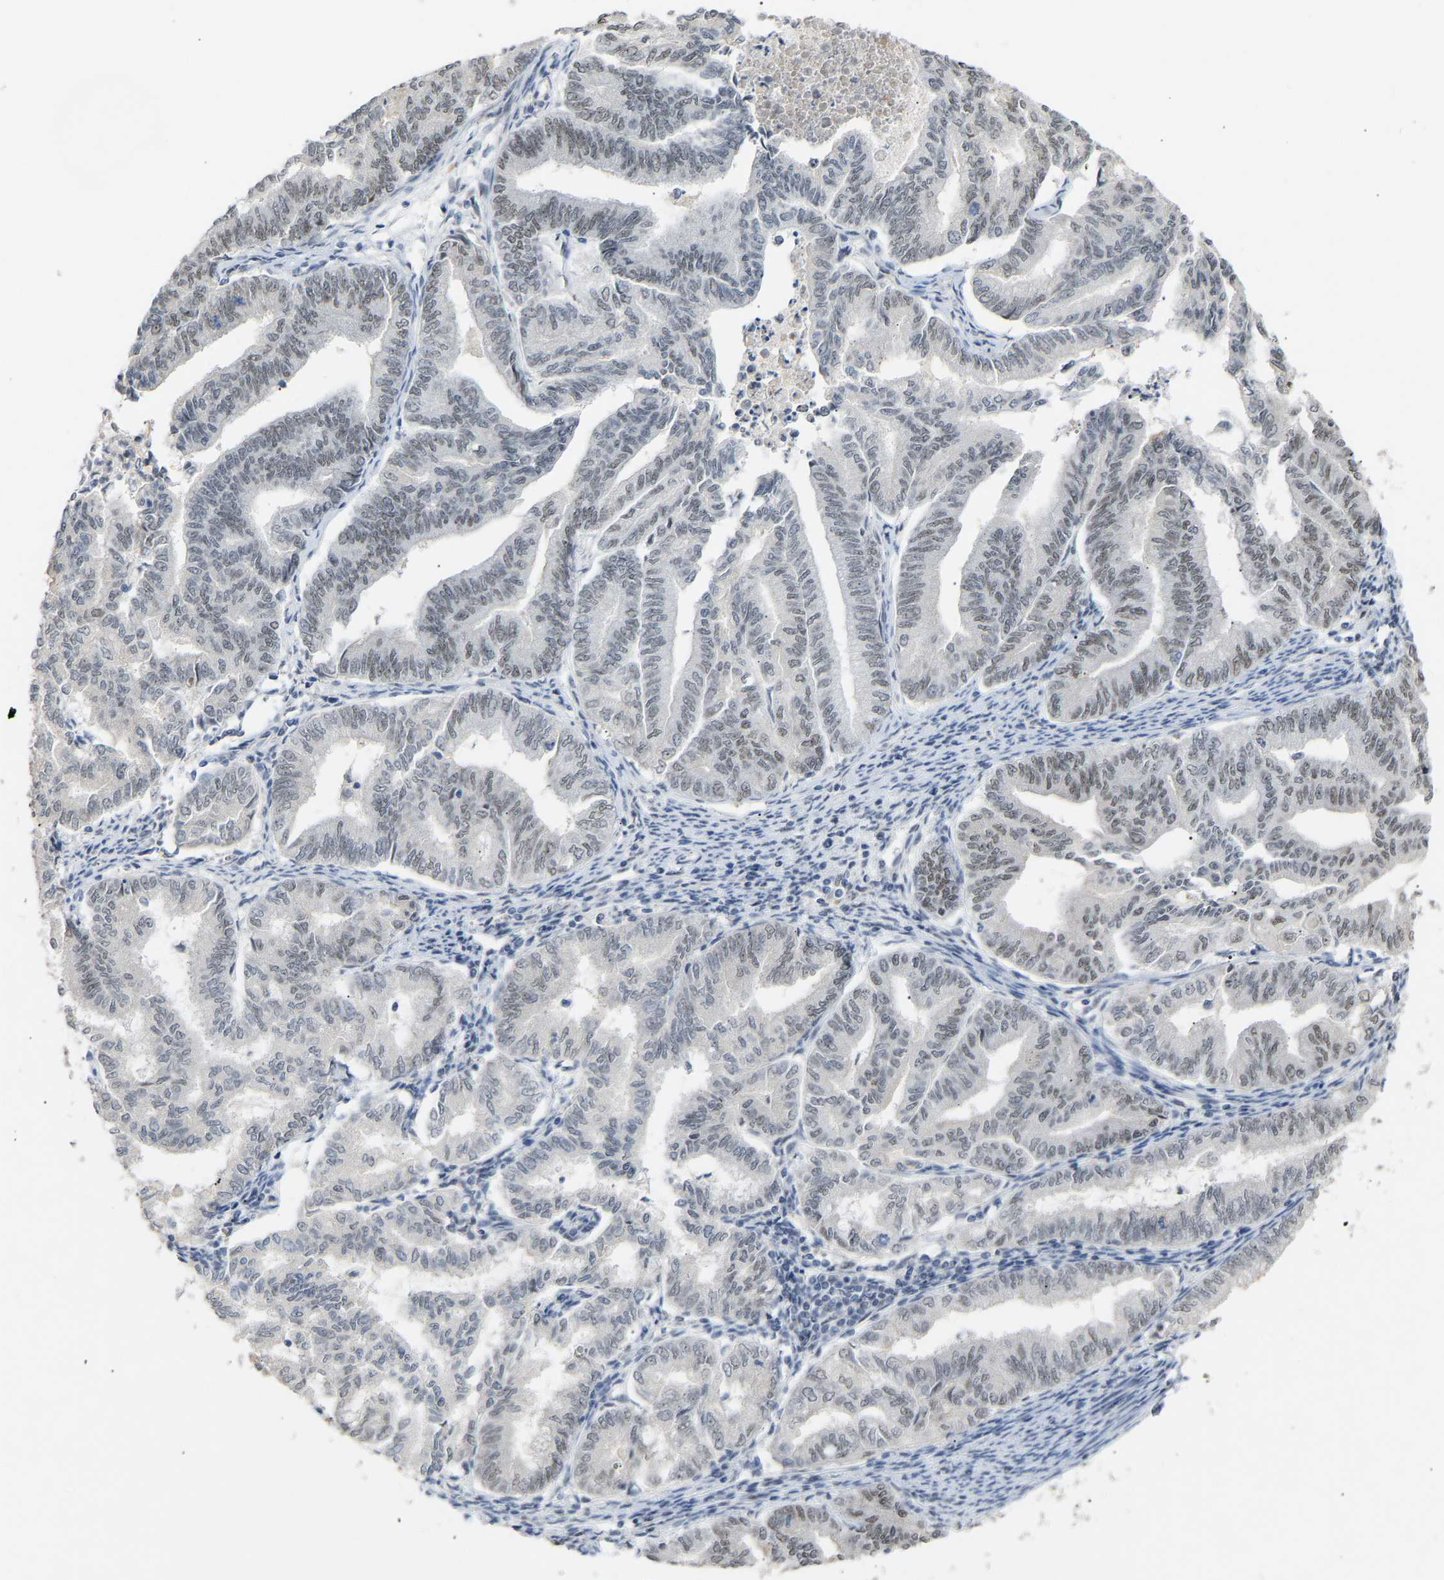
{"staining": {"intensity": "weak", "quantity": "25%-75%", "location": "nuclear"}, "tissue": "endometrial cancer", "cell_type": "Tumor cells", "image_type": "cancer", "snomed": [{"axis": "morphology", "description": "Adenocarcinoma, NOS"}, {"axis": "topography", "description": "Endometrium"}], "caption": "A high-resolution micrograph shows IHC staining of endometrial cancer (adenocarcinoma), which exhibits weak nuclear positivity in approximately 25%-75% of tumor cells.", "gene": "NELFB", "patient": {"sex": "female", "age": 79}}